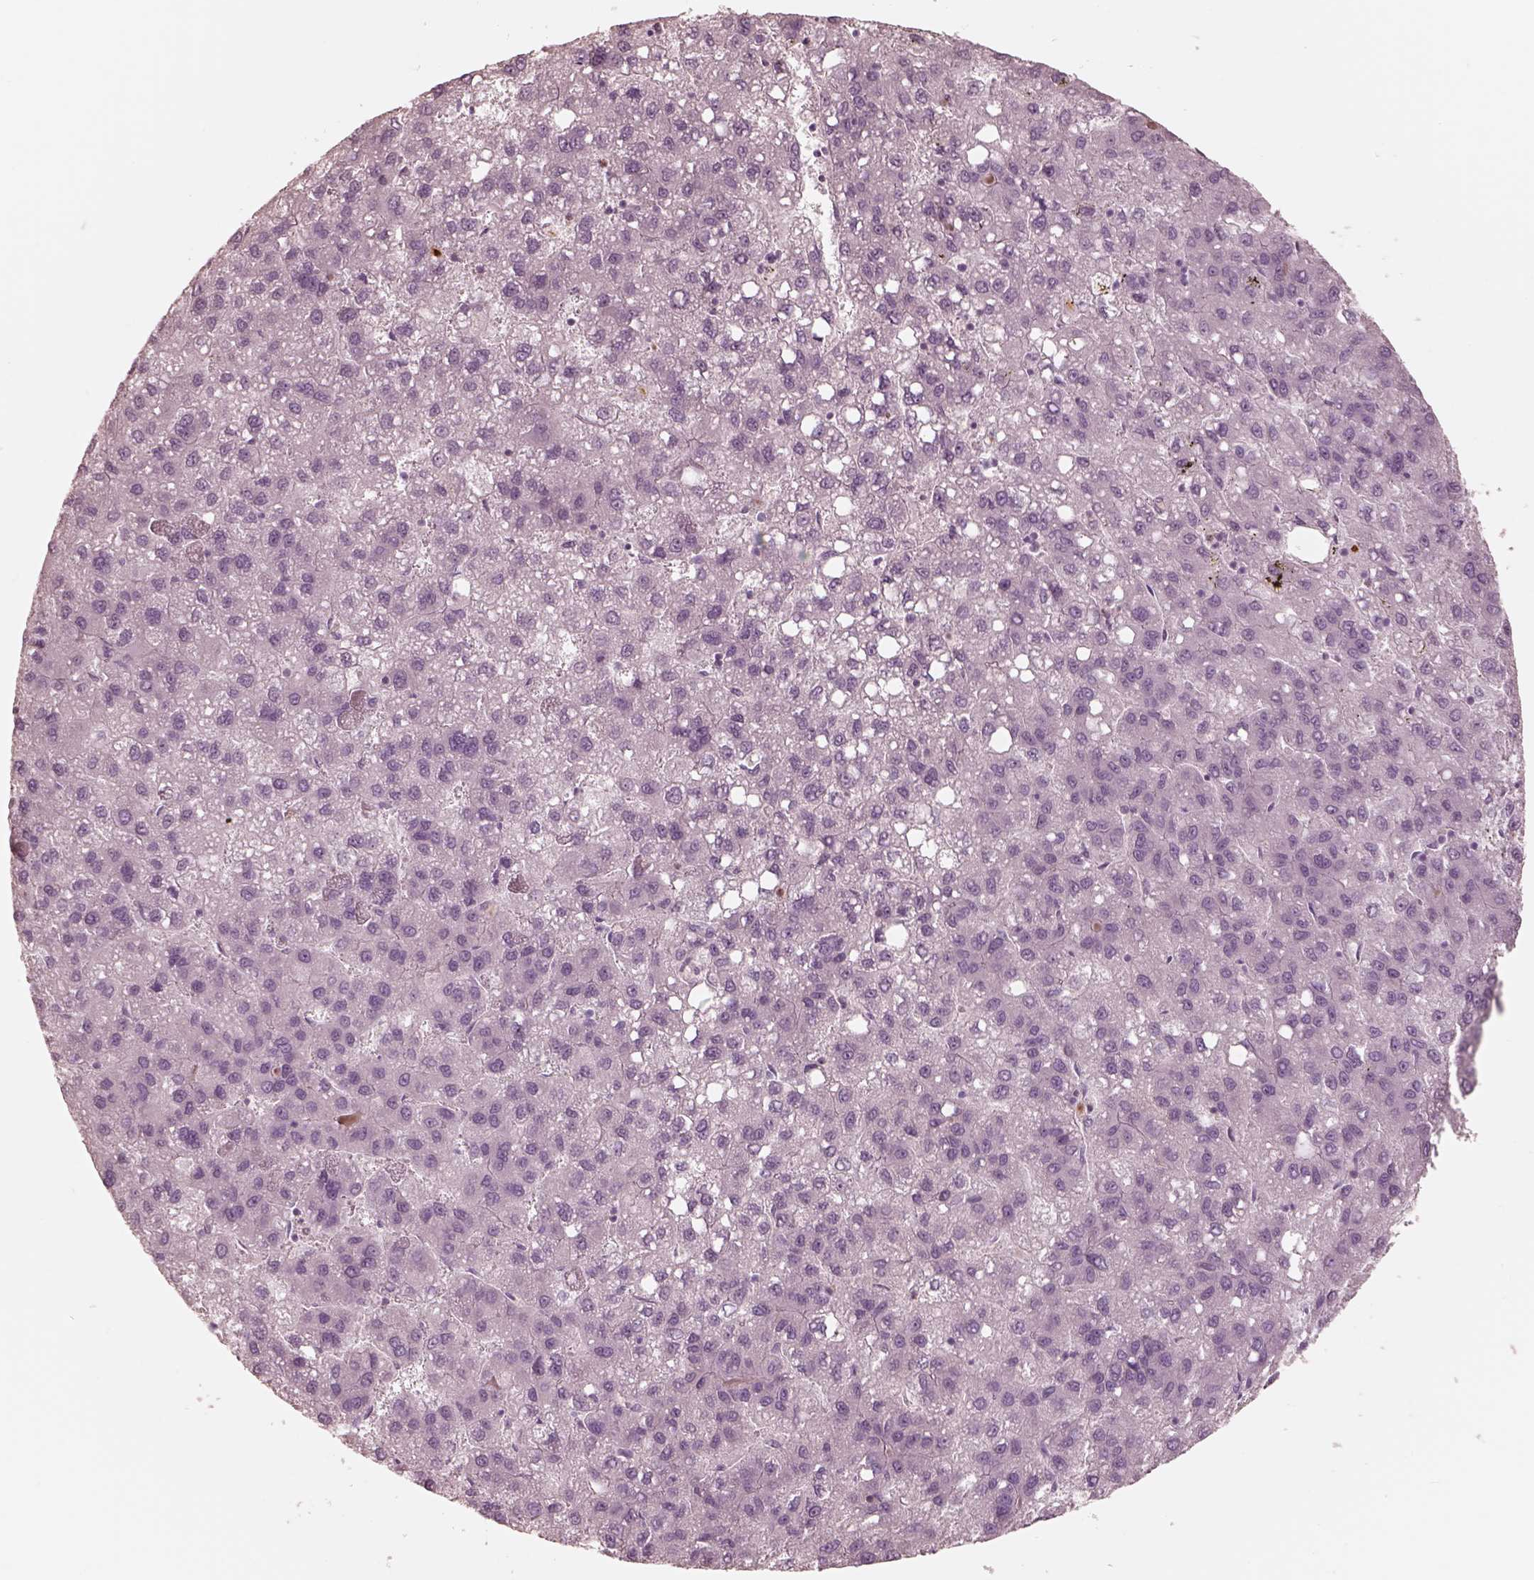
{"staining": {"intensity": "negative", "quantity": "none", "location": "none"}, "tissue": "liver cancer", "cell_type": "Tumor cells", "image_type": "cancer", "snomed": [{"axis": "morphology", "description": "Carcinoma, Hepatocellular, NOS"}, {"axis": "topography", "description": "Liver"}], "caption": "Tumor cells show no significant protein positivity in liver cancer (hepatocellular carcinoma). The staining is performed using DAB brown chromogen with nuclei counter-stained in using hematoxylin.", "gene": "GPRIN1", "patient": {"sex": "female", "age": 82}}